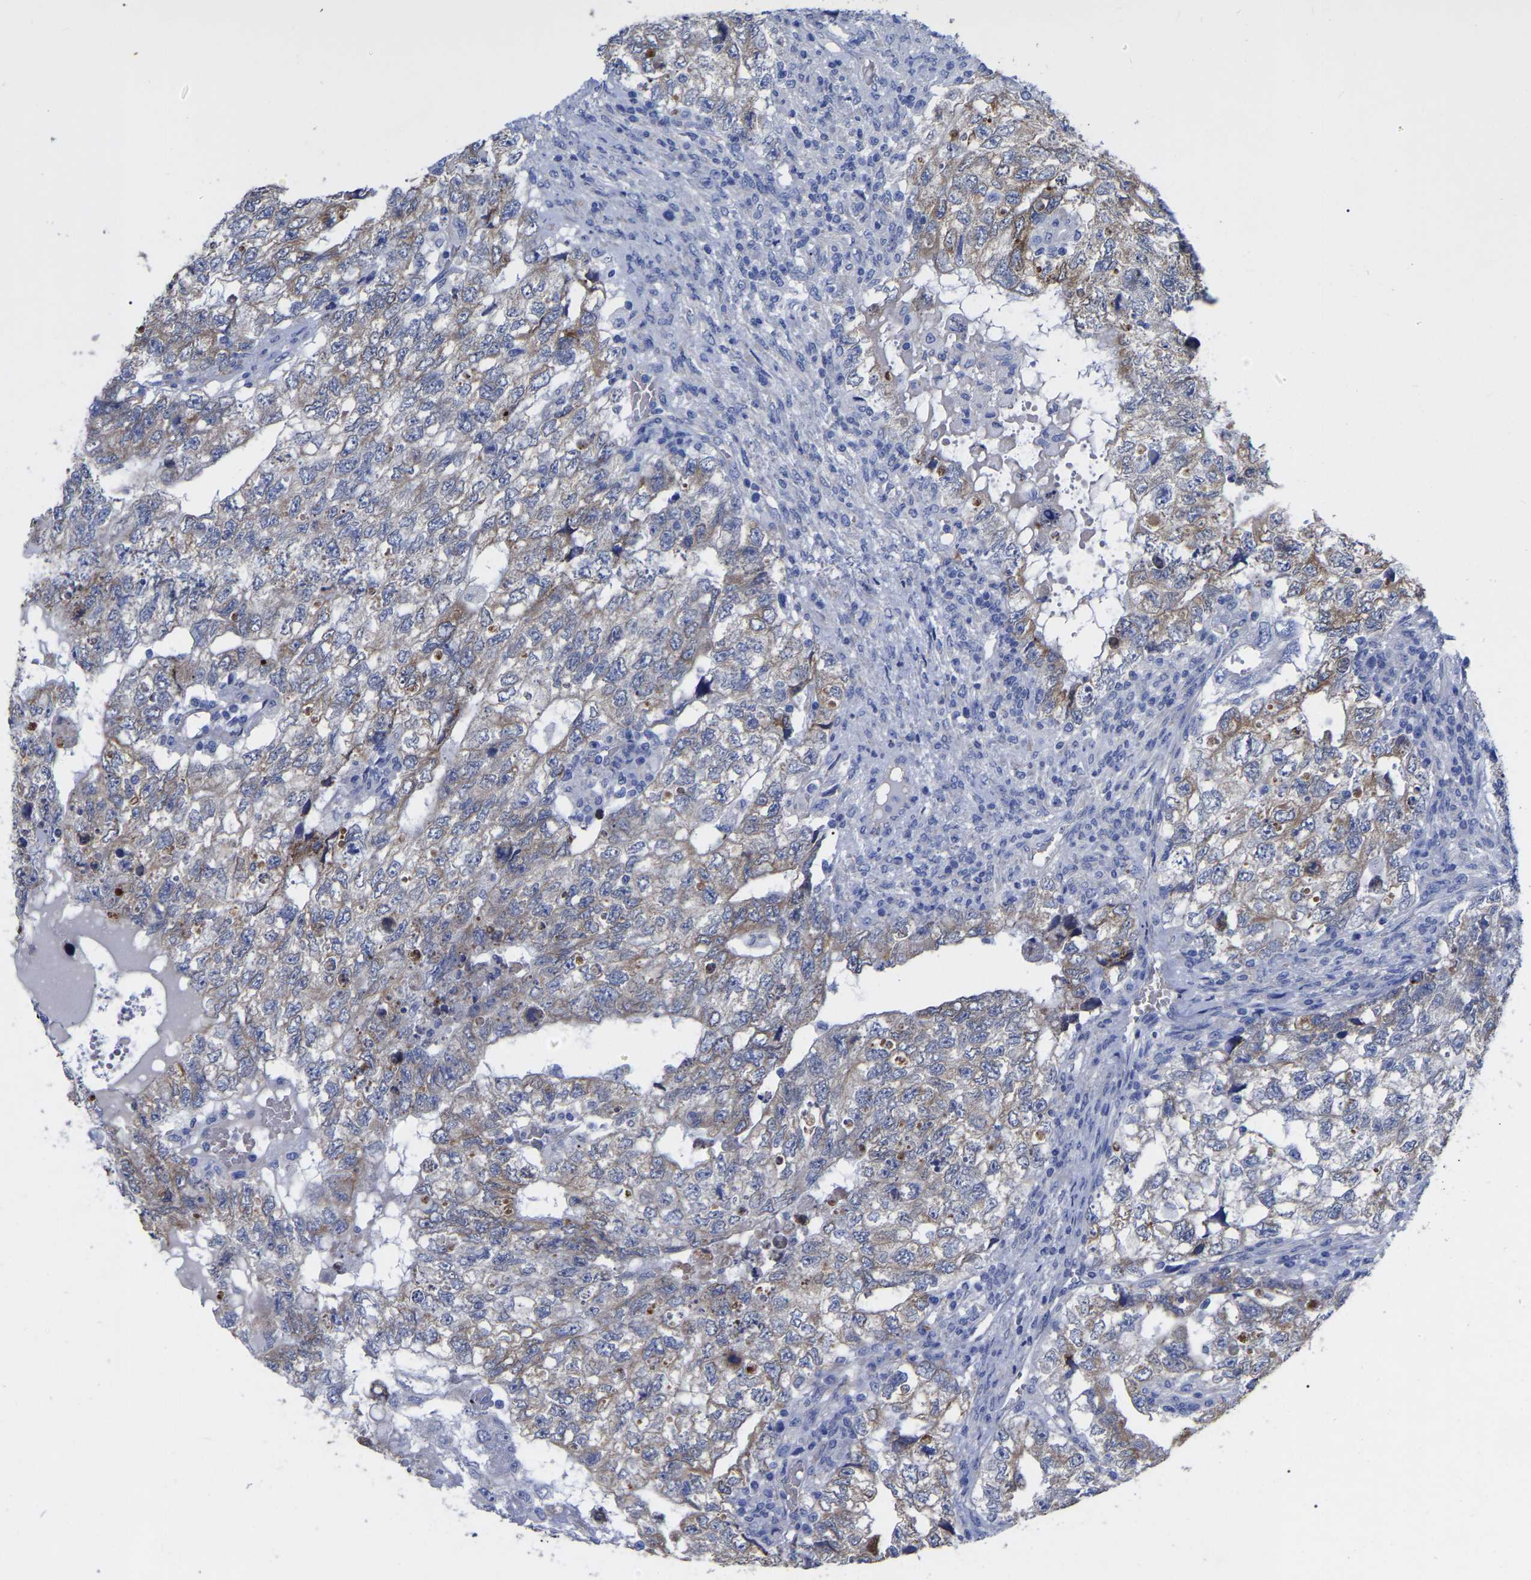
{"staining": {"intensity": "weak", "quantity": "25%-75%", "location": "cytoplasmic/membranous"}, "tissue": "testis cancer", "cell_type": "Tumor cells", "image_type": "cancer", "snomed": [{"axis": "morphology", "description": "Carcinoma, Embryonal, NOS"}, {"axis": "topography", "description": "Testis"}], "caption": "Embryonal carcinoma (testis) stained with immunohistochemistry (IHC) displays weak cytoplasmic/membranous positivity in about 25%-75% of tumor cells. (DAB IHC with brightfield microscopy, high magnification).", "gene": "GDF3", "patient": {"sex": "male", "age": 36}}